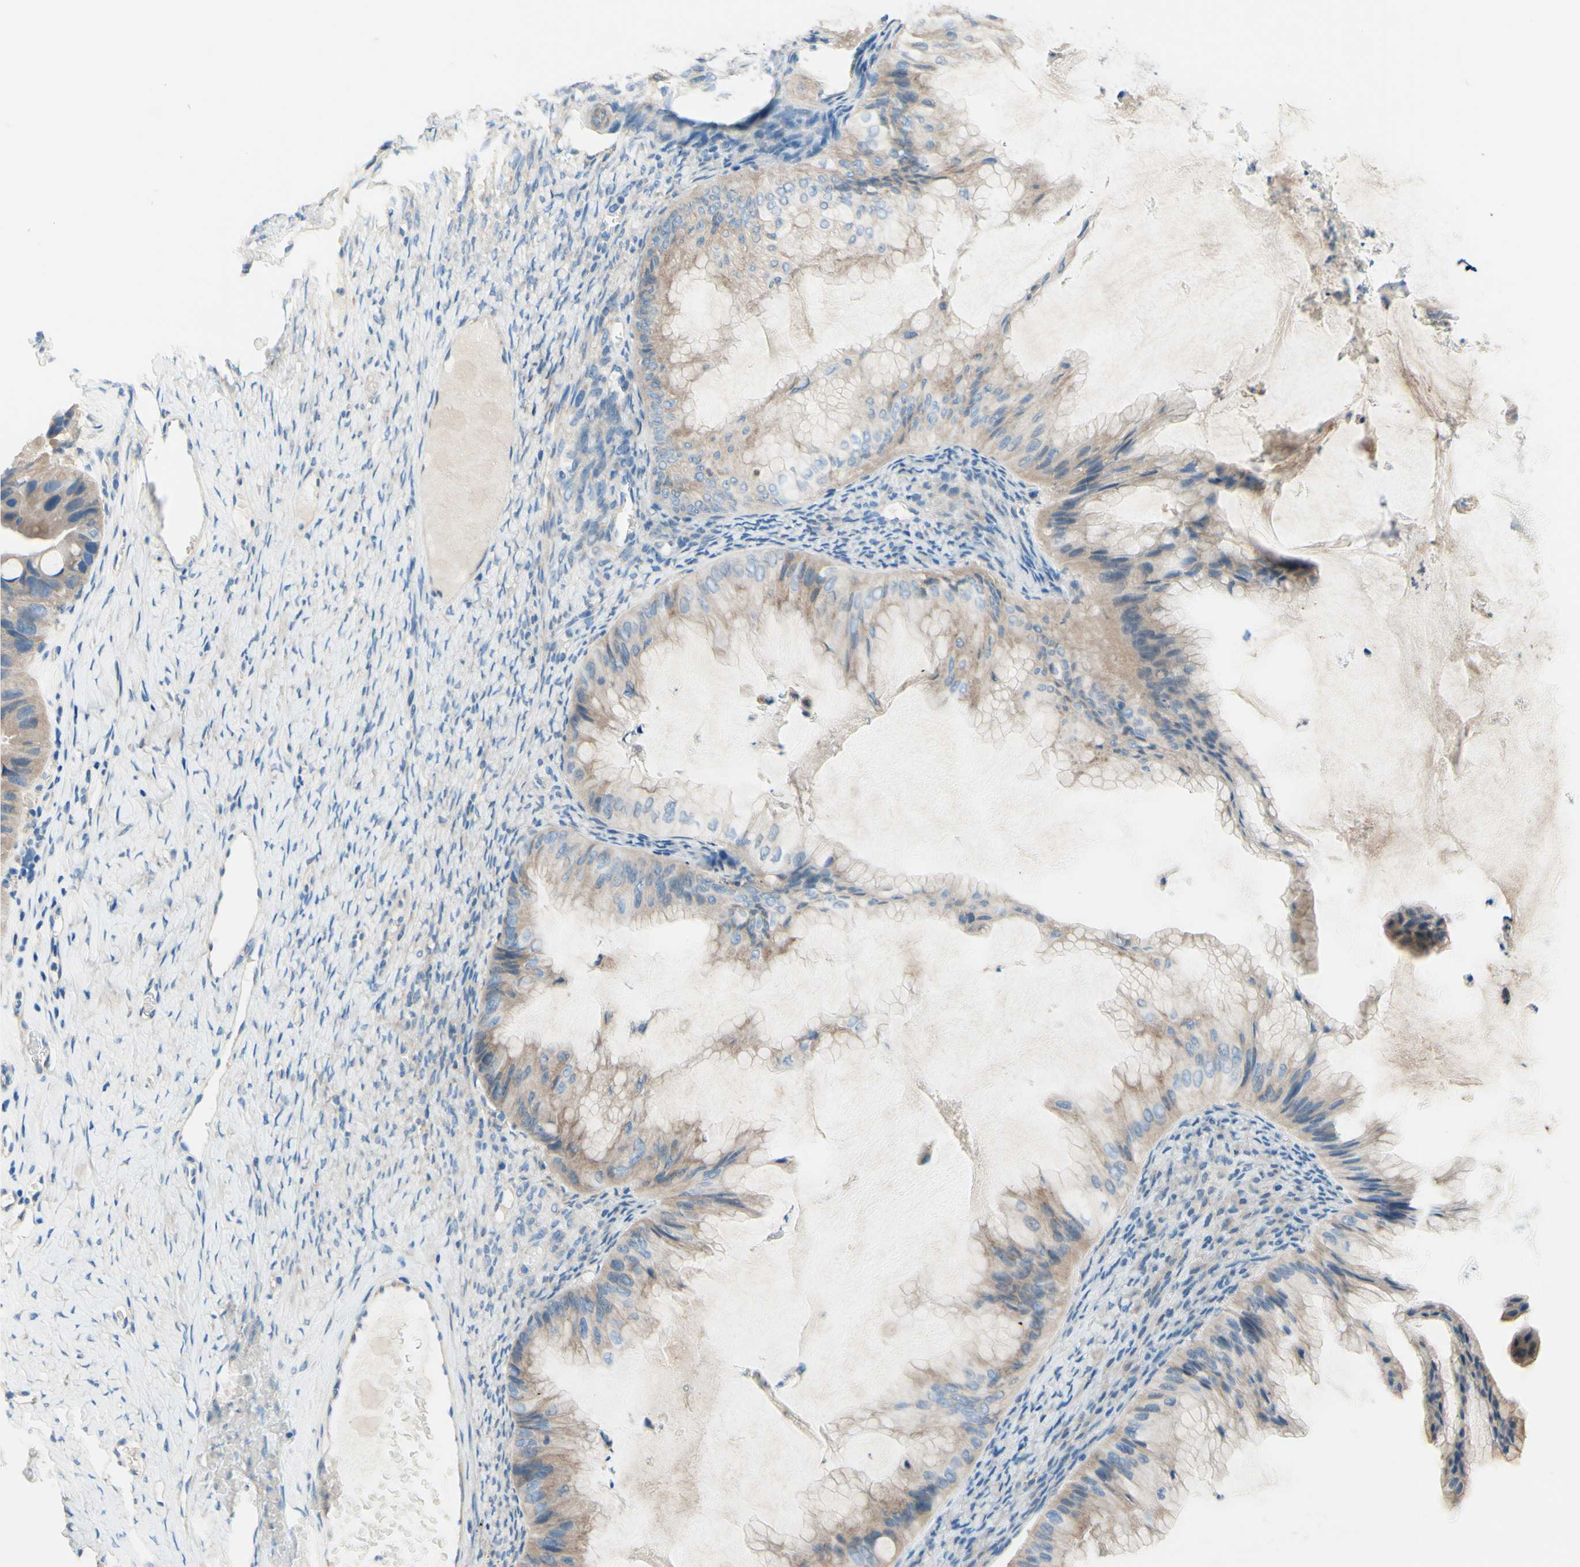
{"staining": {"intensity": "weak", "quantity": ">75%", "location": "cytoplasmic/membranous"}, "tissue": "ovarian cancer", "cell_type": "Tumor cells", "image_type": "cancer", "snomed": [{"axis": "morphology", "description": "Cystadenocarcinoma, mucinous, NOS"}, {"axis": "topography", "description": "Ovary"}], "caption": "Immunohistochemistry of ovarian cancer shows low levels of weak cytoplasmic/membranous expression in approximately >75% of tumor cells.", "gene": "PASD1", "patient": {"sex": "female", "age": 61}}